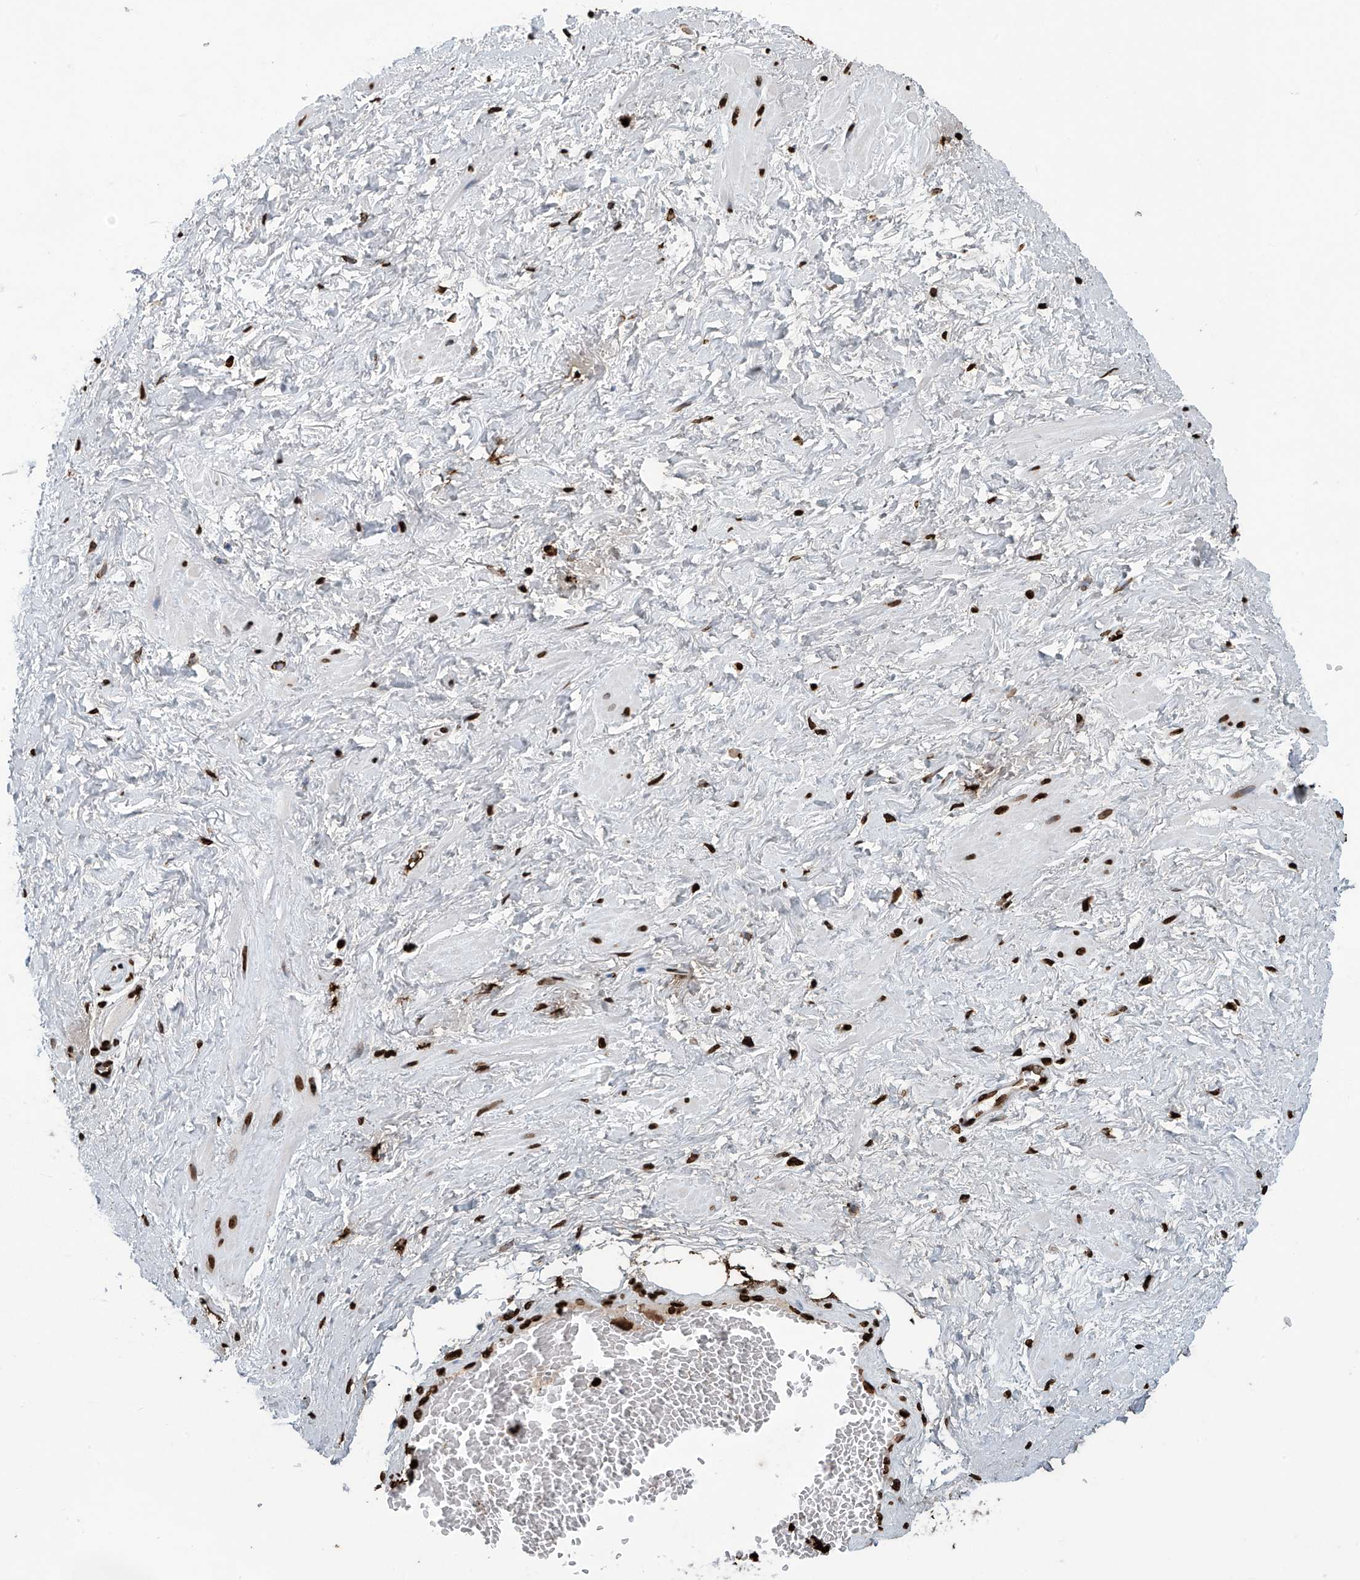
{"staining": {"intensity": "strong", "quantity": ">75%", "location": "nuclear"}, "tissue": "adipose tissue", "cell_type": "Adipocytes", "image_type": "normal", "snomed": [{"axis": "morphology", "description": "Normal tissue, NOS"}, {"axis": "morphology", "description": "Adenocarcinoma, Low grade"}, {"axis": "topography", "description": "Prostate"}, {"axis": "topography", "description": "Peripheral nerve tissue"}], "caption": "This is a micrograph of immunohistochemistry staining of normal adipose tissue, which shows strong positivity in the nuclear of adipocytes.", "gene": "H3", "patient": {"sex": "male", "age": 63}}